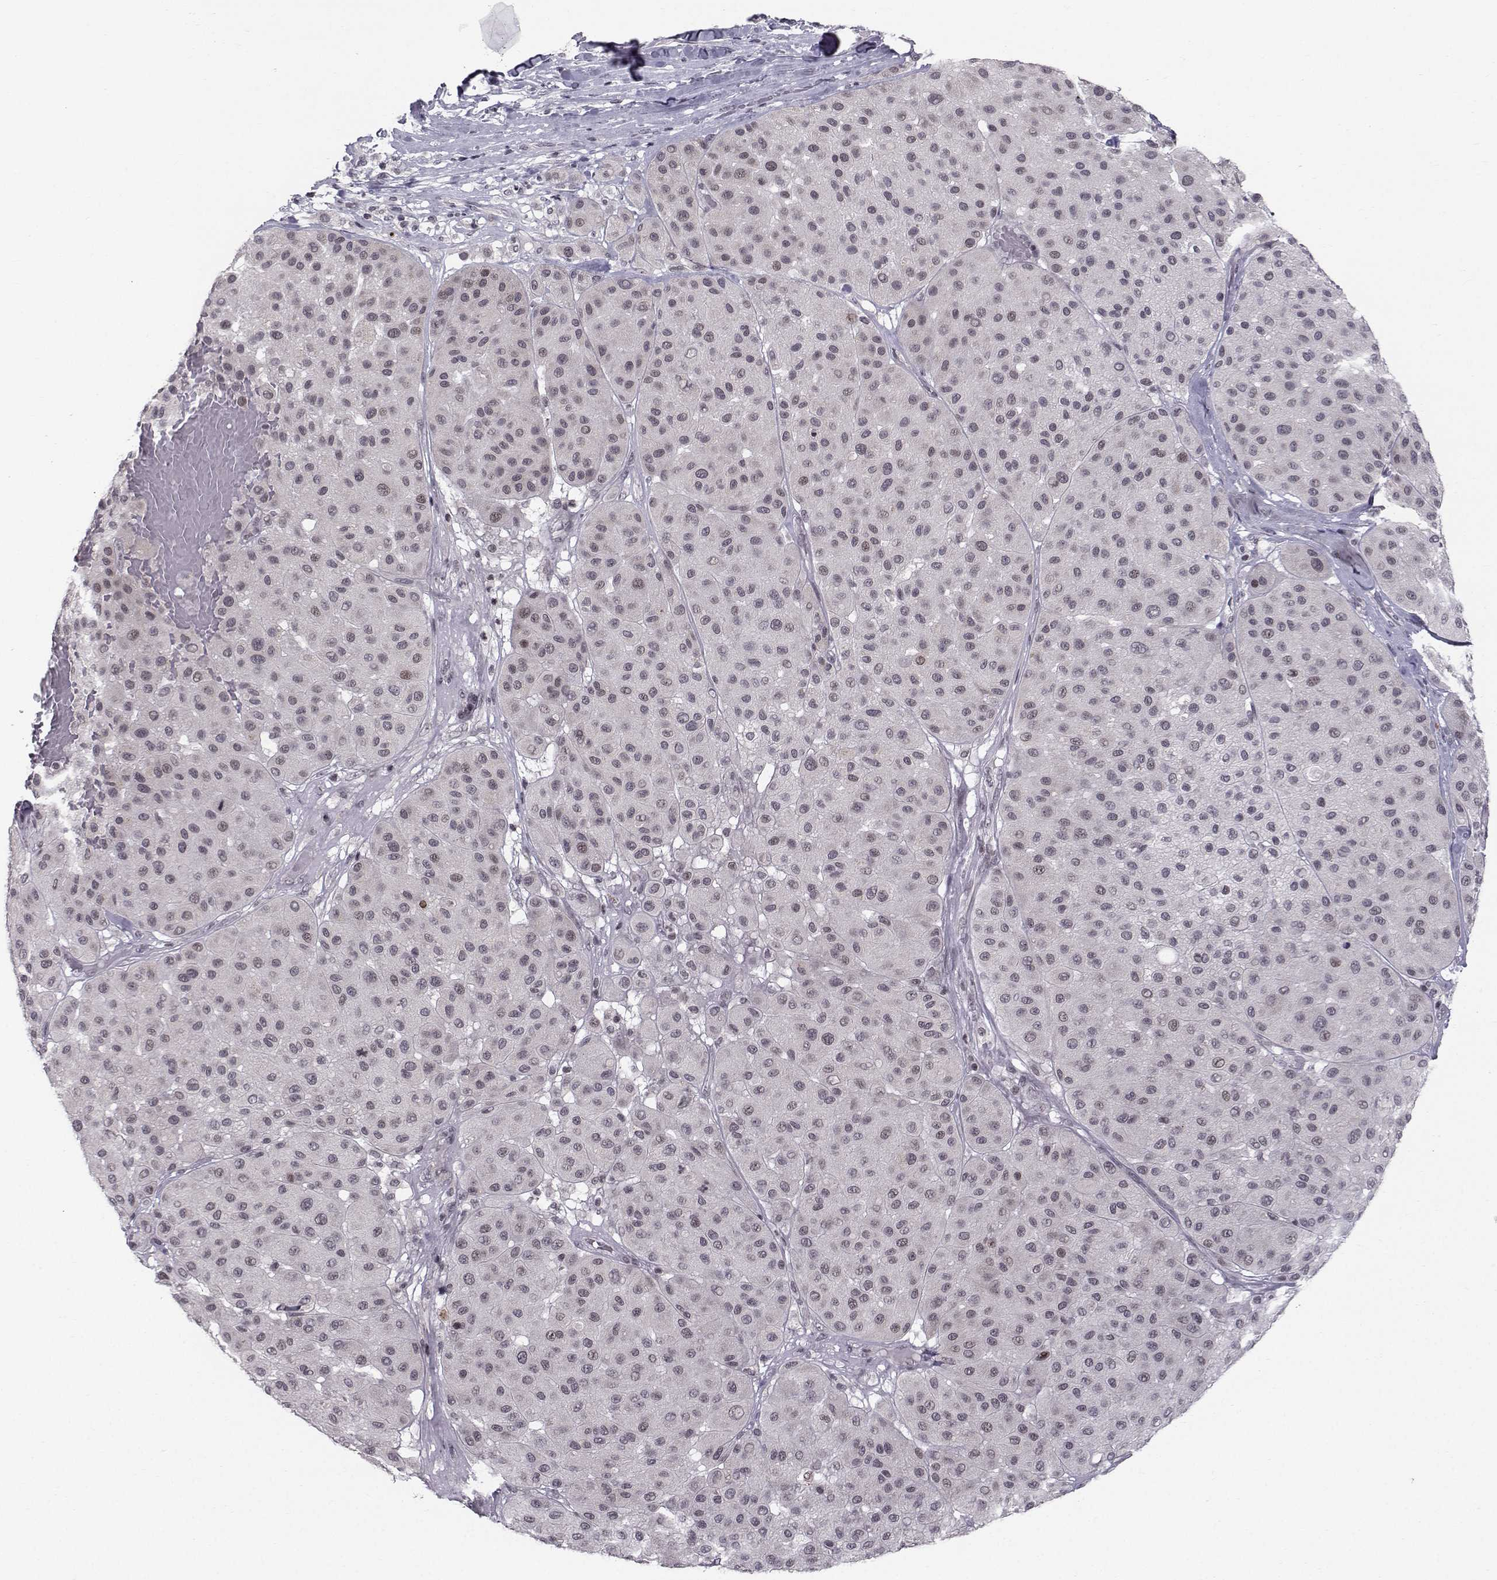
{"staining": {"intensity": "negative", "quantity": "none", "location": "none"}, "tissue": "melanoma", "cell_type": "Tumor cells", "image_type": "cancer", "snomed": [{"axis": "morphology", "description": "Malignant melanoma, Metastatic site"}, {"axis": "topography", "description": "Smooth muscle"}], "caption": "The micrograph reveals no staining of tumor cells in melanoma. Brightfield microscopy of immunohistochemistry (IHC) stained with DAB (3,3'-diaminobenzidine) (brown) and hematoxylin (blue), captured at high magnification.", "gene": "MARCHF4", "patient": {"sex": "male", "age": 41}}